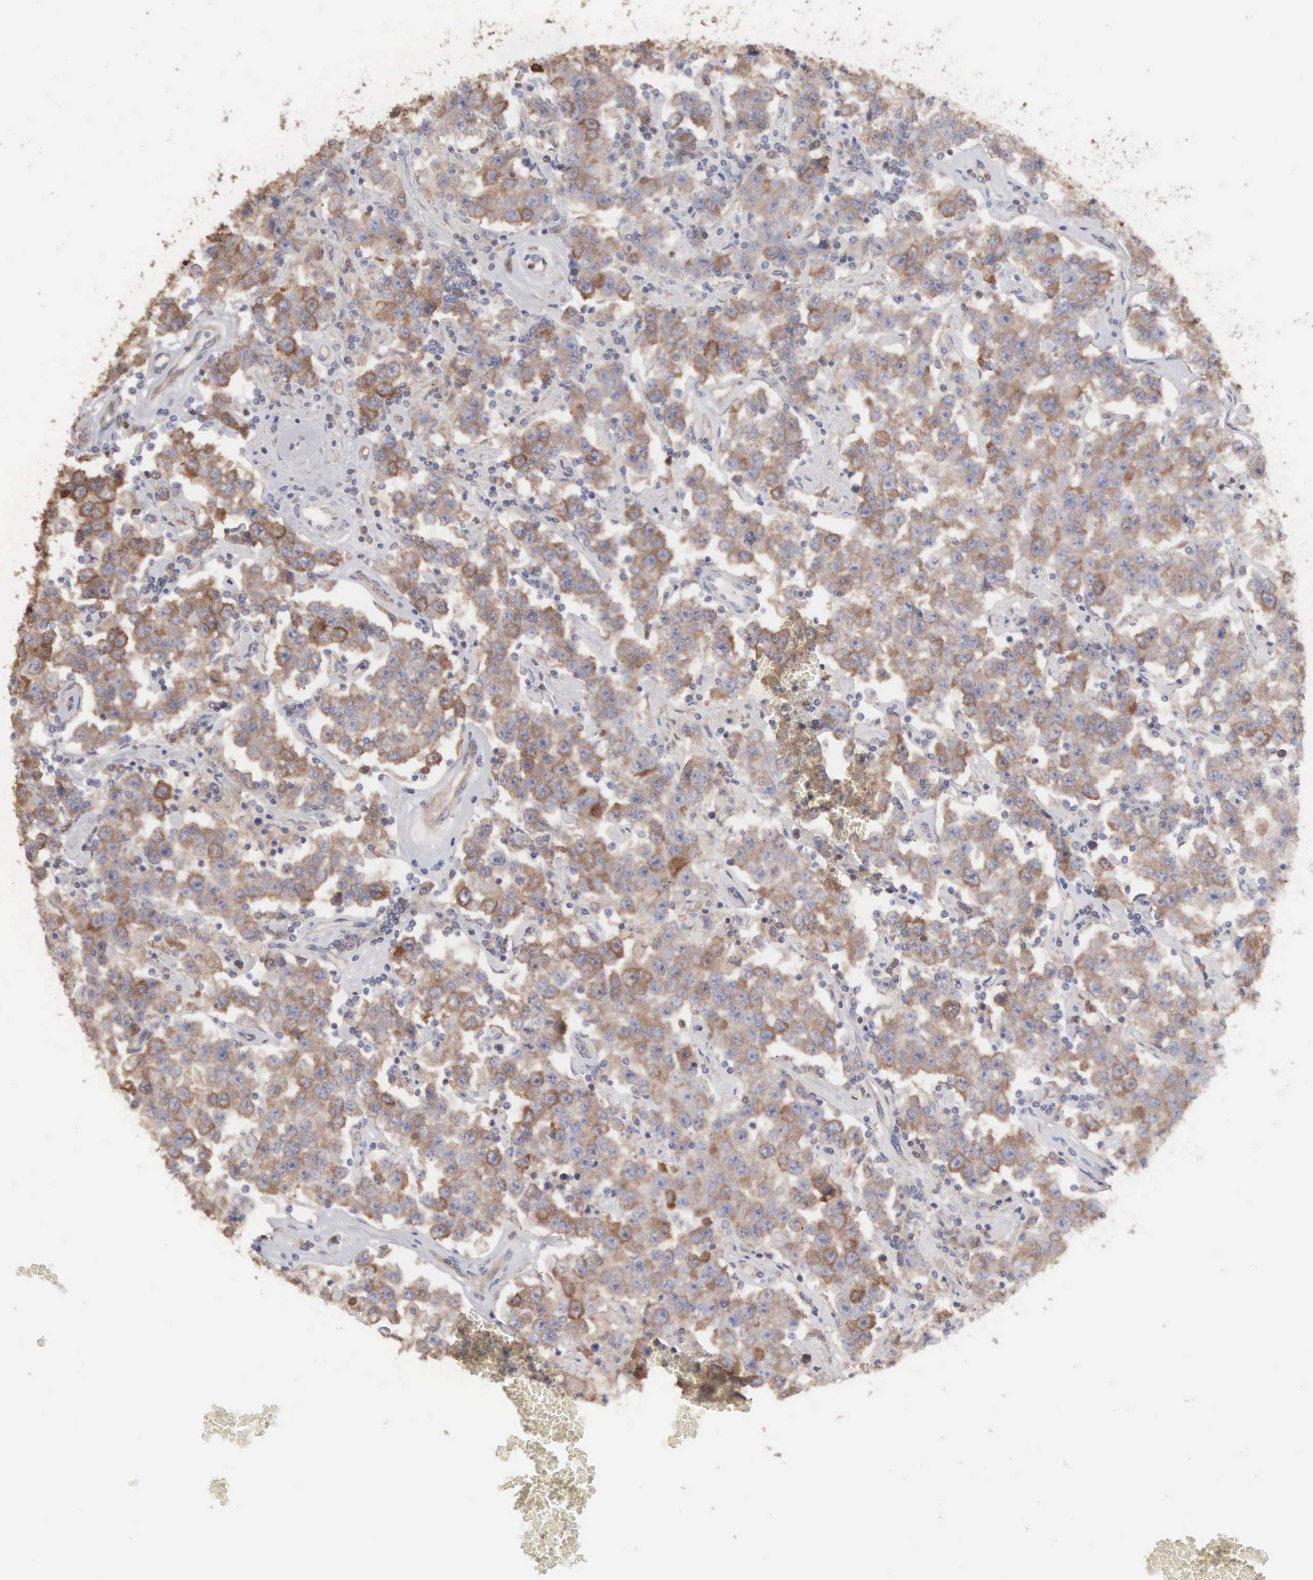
{"staining": {"intensity": "moderate", "quantity": "25%-75%", "location": "cytoplasmic/membranous"}, "tissue": "testis cancer", "cell_type": "Tumor cells", "image_type": "cancer", "snomed": [{"axis": "morphology", "description": "Seminoma, NOS"}, {"axis": "topography", "description": "Testis"}], "caption": "Human testis cancer stained for a protein (brown) shows moderate cytoplasmic/membranous positive staining in about 25%-75% of tumor cells.", "gene": "MTHFD1", "patient": {"sex": "male", "age": 52}}